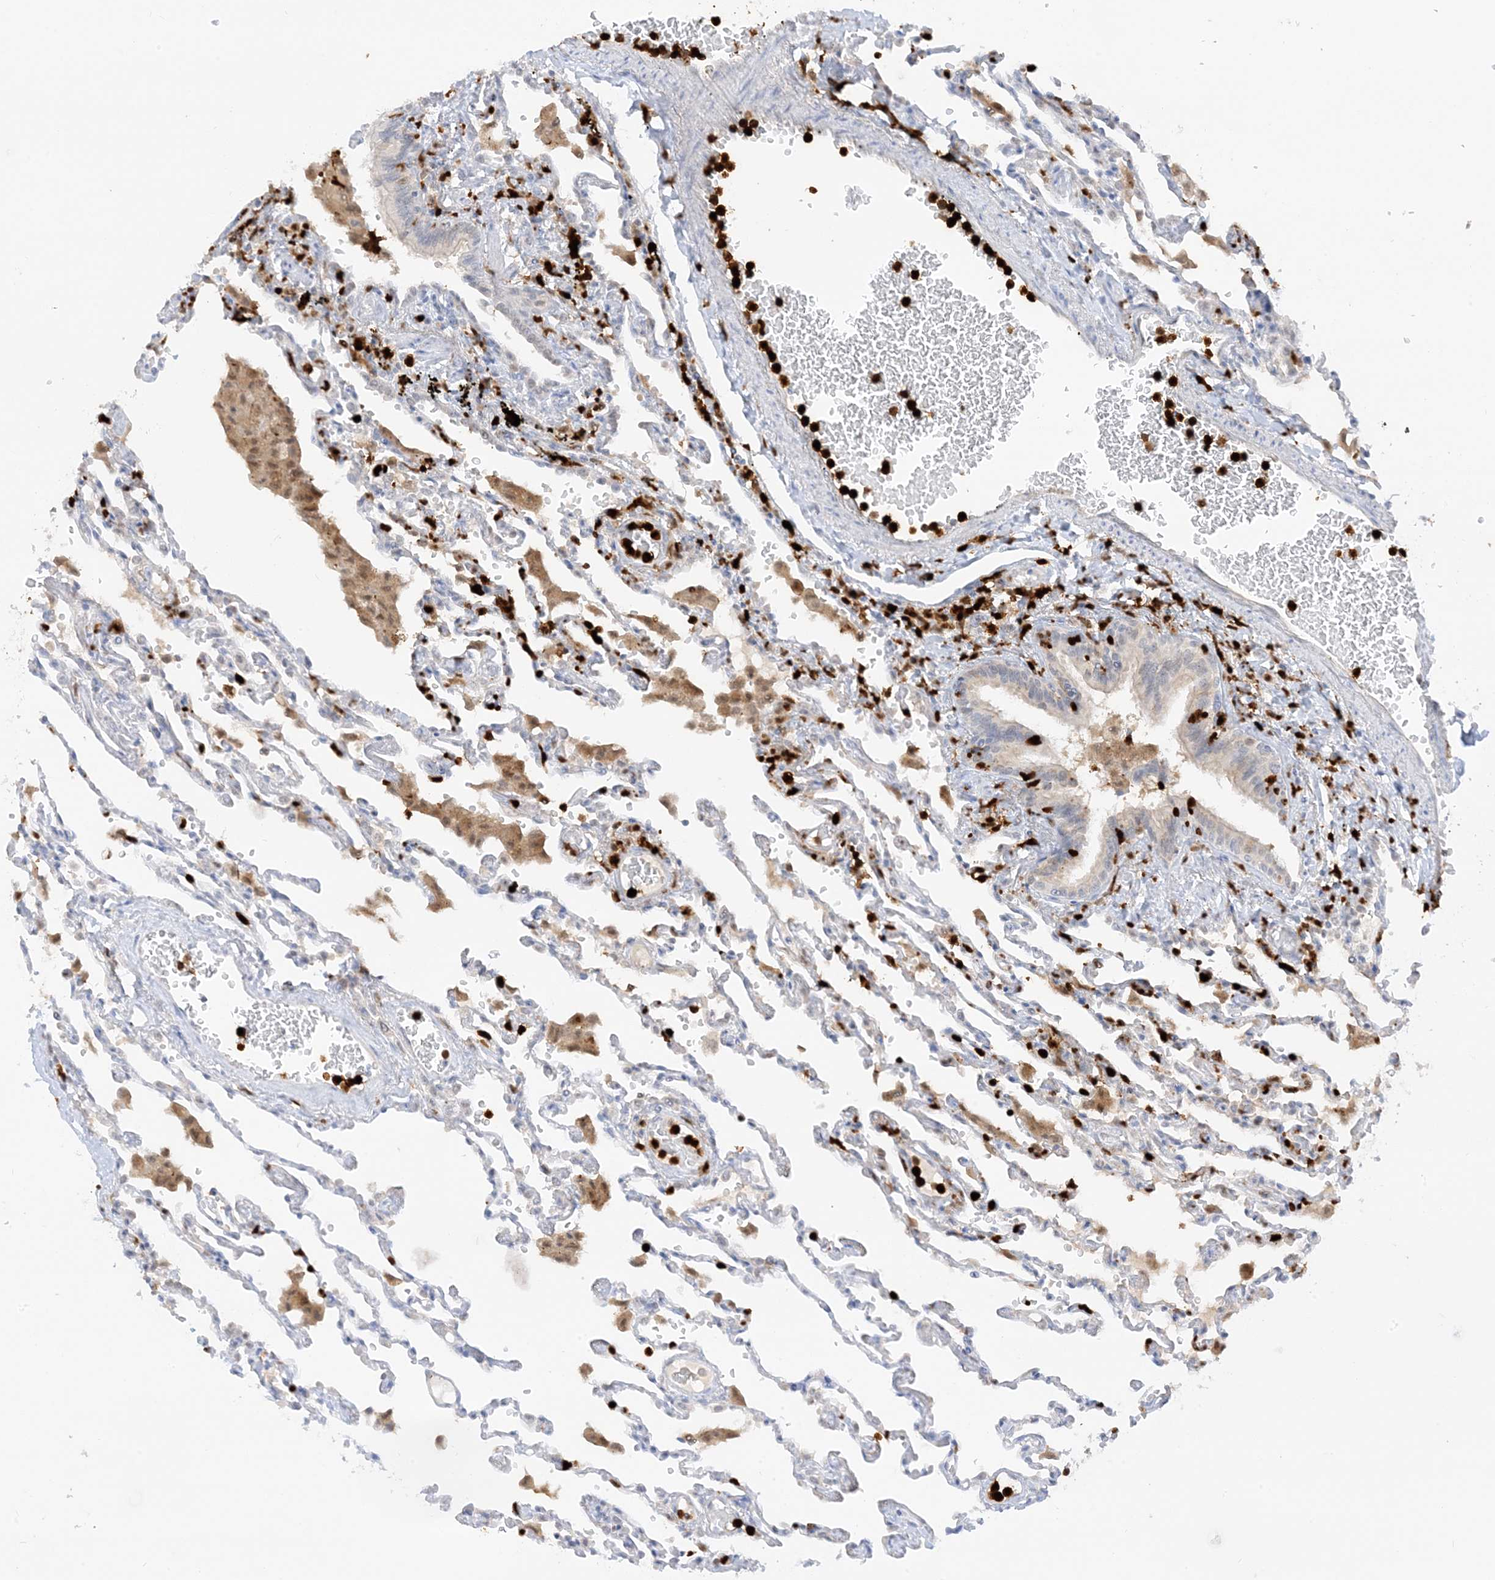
{"staining": {"intensity": "moderate", "quantity": "<25%", "location": "cytoplasmic/membranous,nuclear"}, "tissue": "lung", "cell_type": "Alveolar cells", "image_type": "normal", "snomed": [{"axis": "morphology", "description": "Normal tissue, NOS"}, {"axis": "topography", "description": "Bronchus"}, {"axis": "topography", "description": "Lung"}], "caption": "Alveolar cells display low levels of moderate cytoplasmic/membranous,nuclear staining in about <25% of cells in normal lung.", "gene": "GCA", "patient": {"sex": "female", "age": 49}}